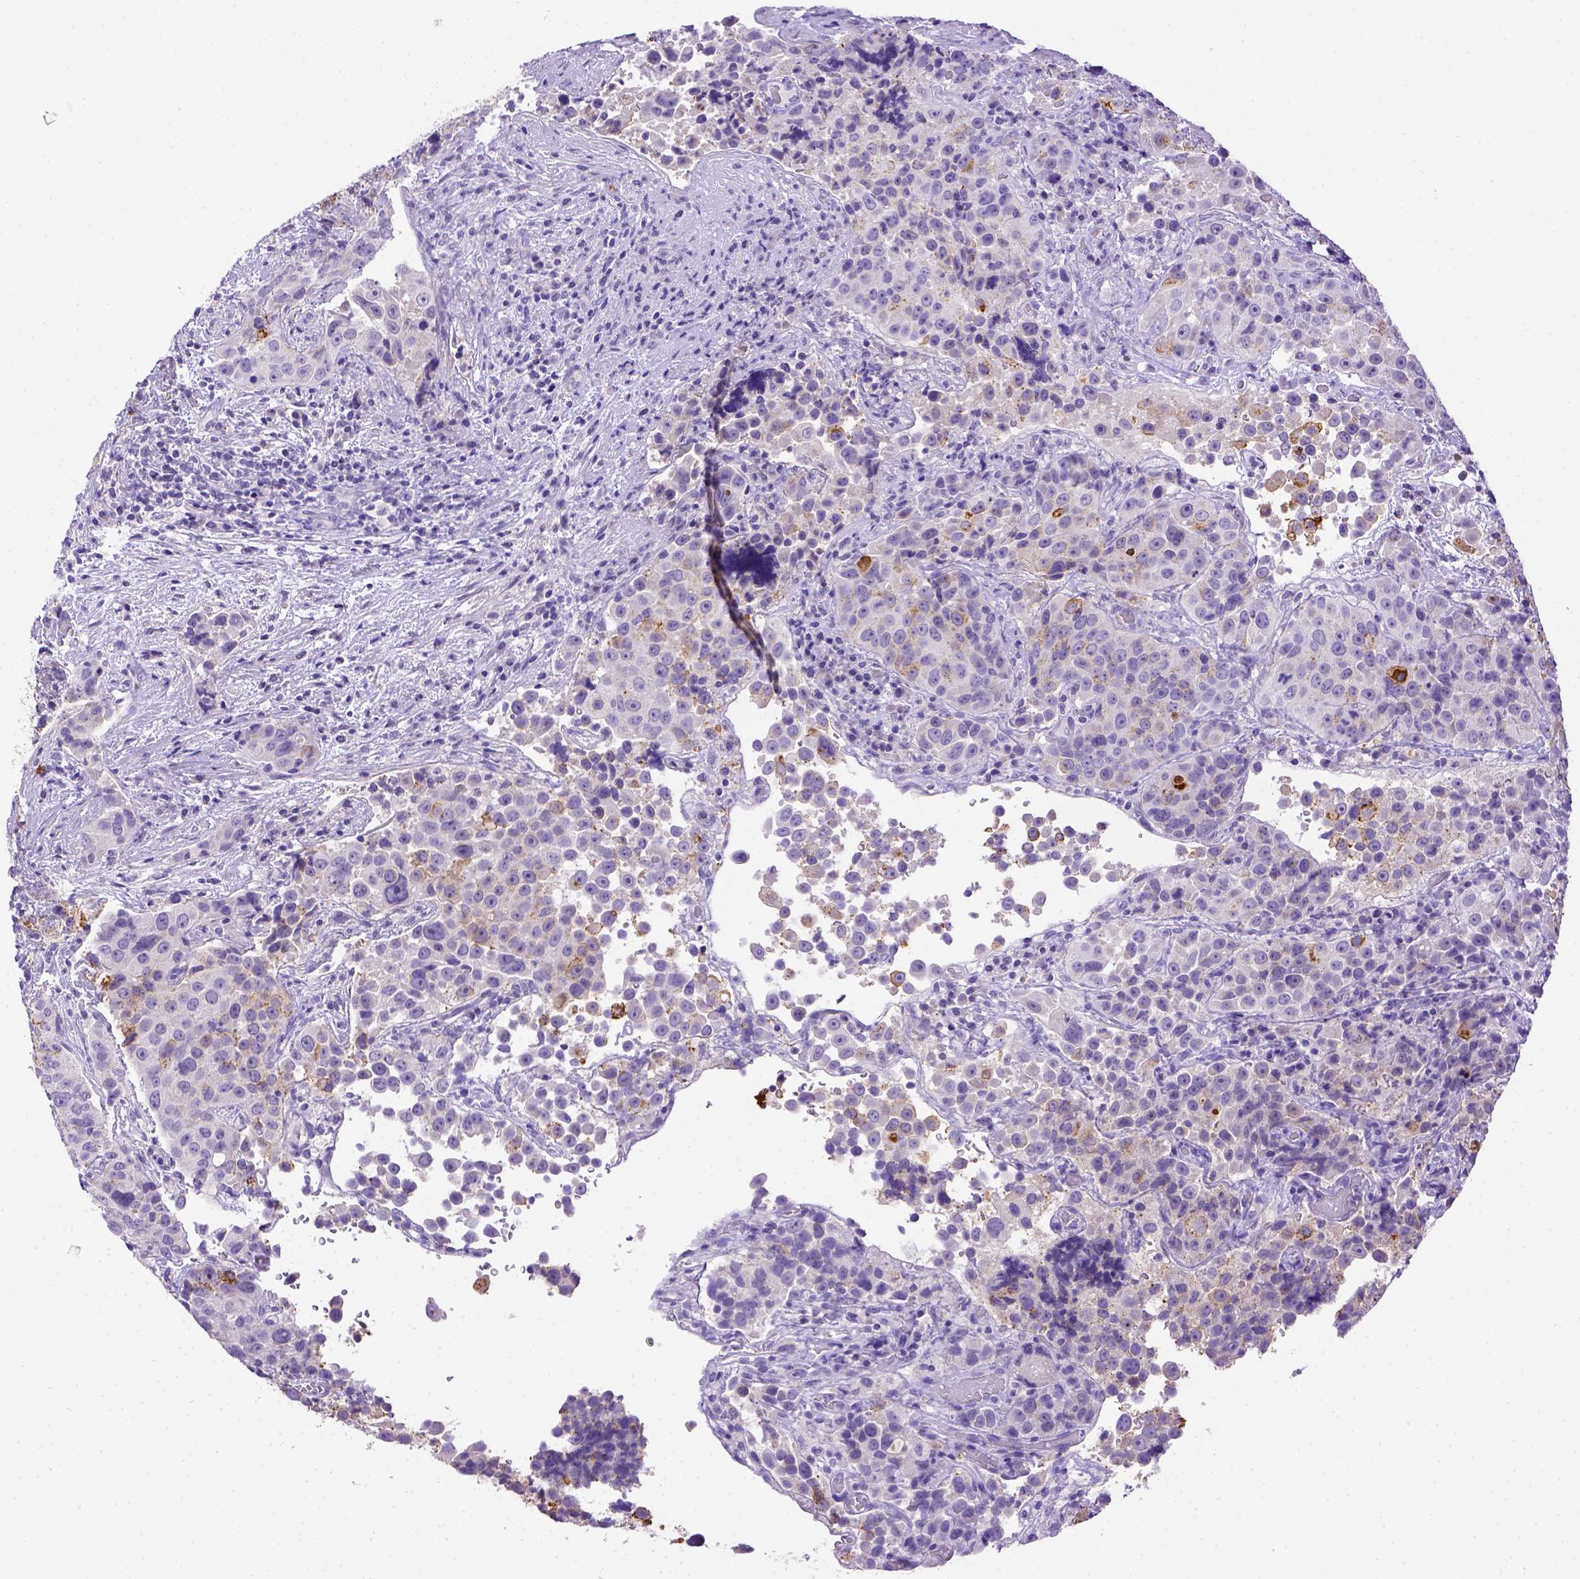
{"staining": {"intensity": "moderate", "quantity": "<25%", "location": "cytoplasmic/membranous"}, "tissue": "urothelial cancer", "cell_type": "Tumor cells", "image_type": "cancer", "snomed": [{"axis": "morphology", "description": "Urothelial carcinoma, NOS"}, {"axis": "topography", "description": "Urinary bladder"}], "caption": "A brown stain labels moderate cytoplasmic/membranous expression of a protein in human urothelial cancer tumor cells.", "gene": "B3GAT1", "patient": {"sex": "male", "age": 52}}